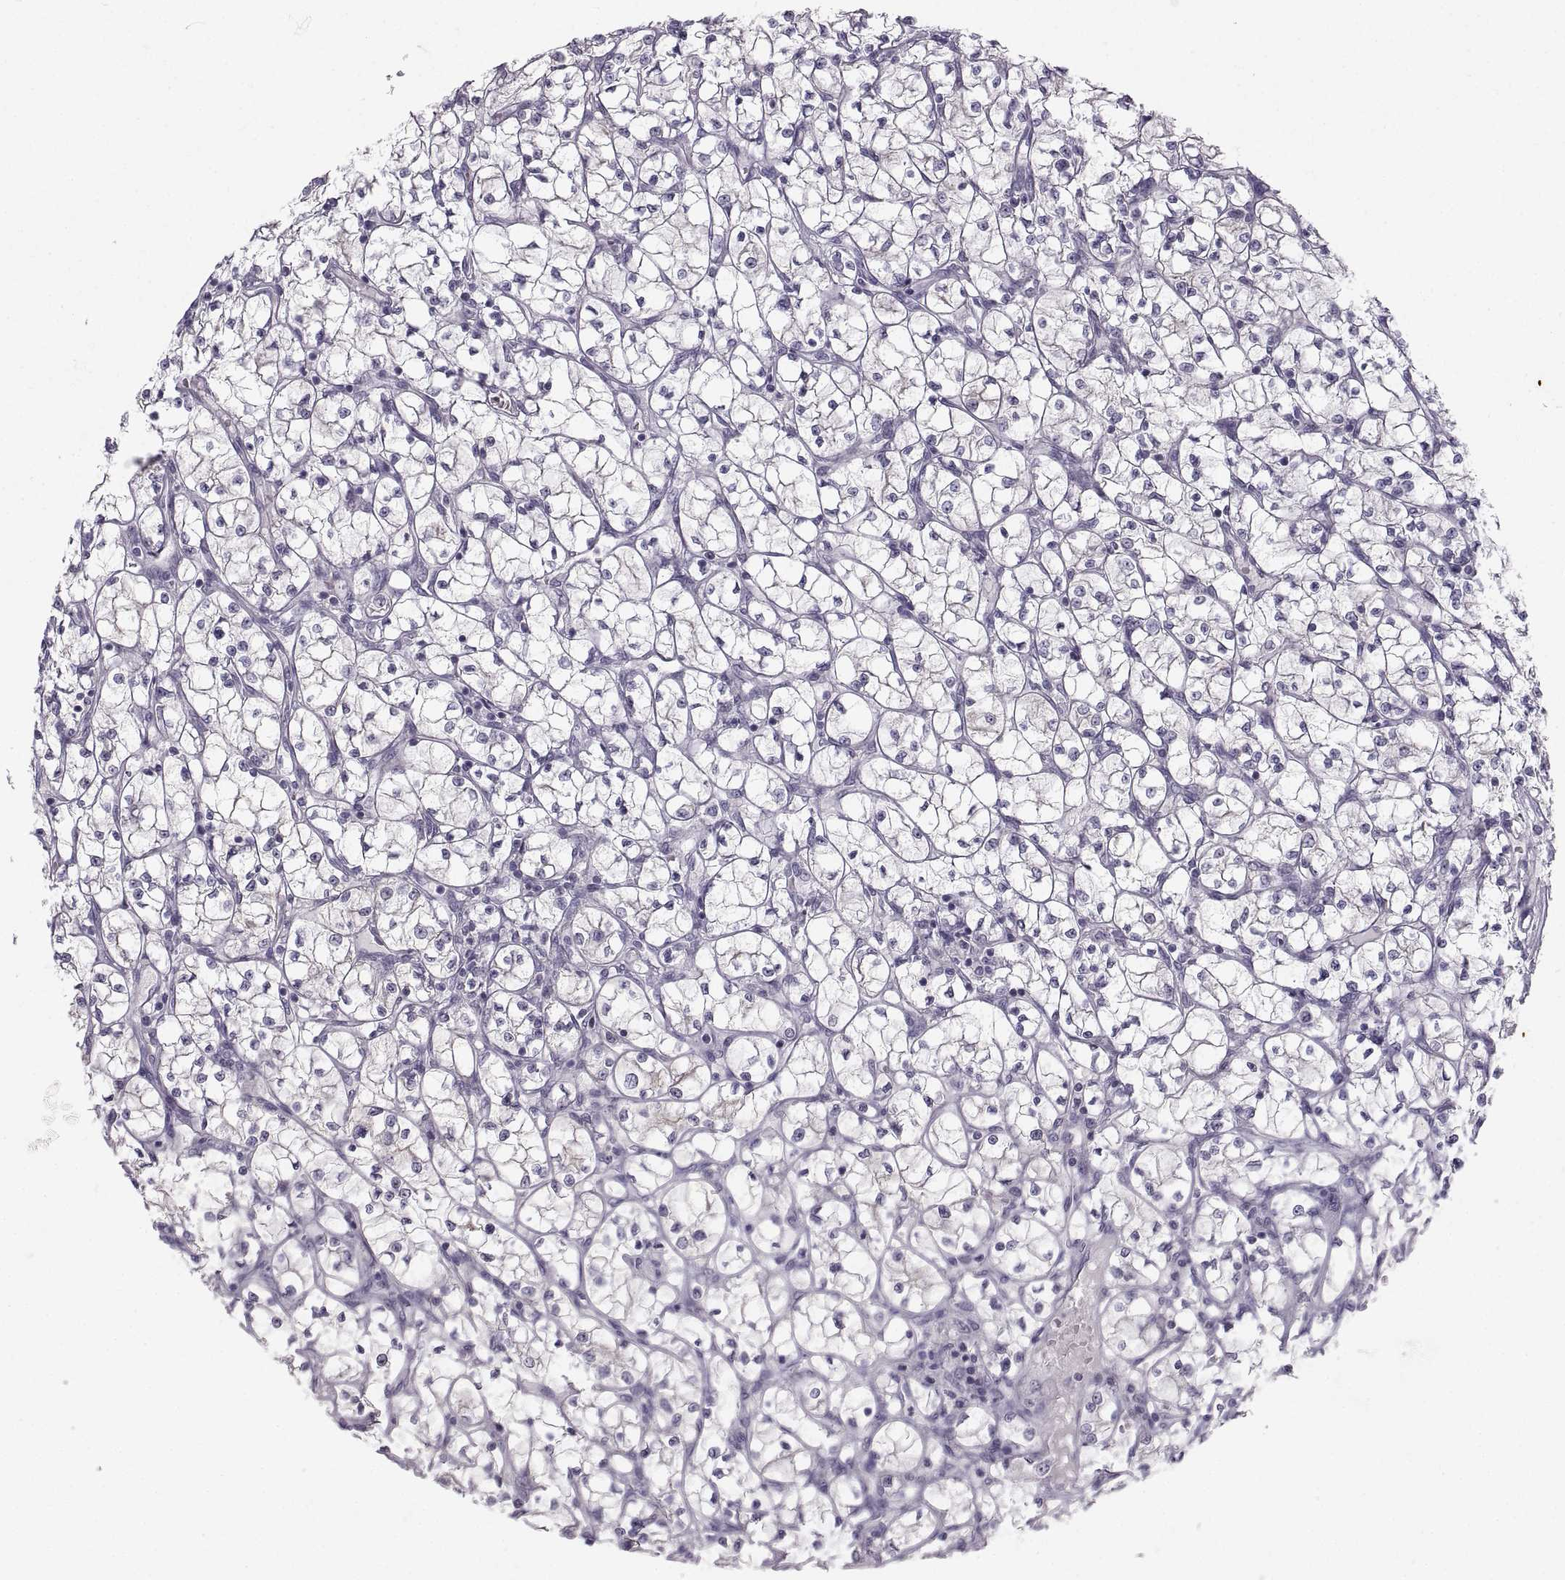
{"staining": {"intensity": "negative", "quantity": "none", "location": "none"}, "tissue": "renal cancer", "cell_type": "Tumor cells", "image_type": "cancer", "snomed": [{"axis": "morphology", "description": "Adenocarcinoma, NOS"}, {"axis": "topography", "description": "Kidney"}], "caption": "IHC of human renal cancer (adenocarcinoma) exhibits no expression in tumor cells.", "gene": "ZNF185", "patient": {"sex": "female", "age": 64}}